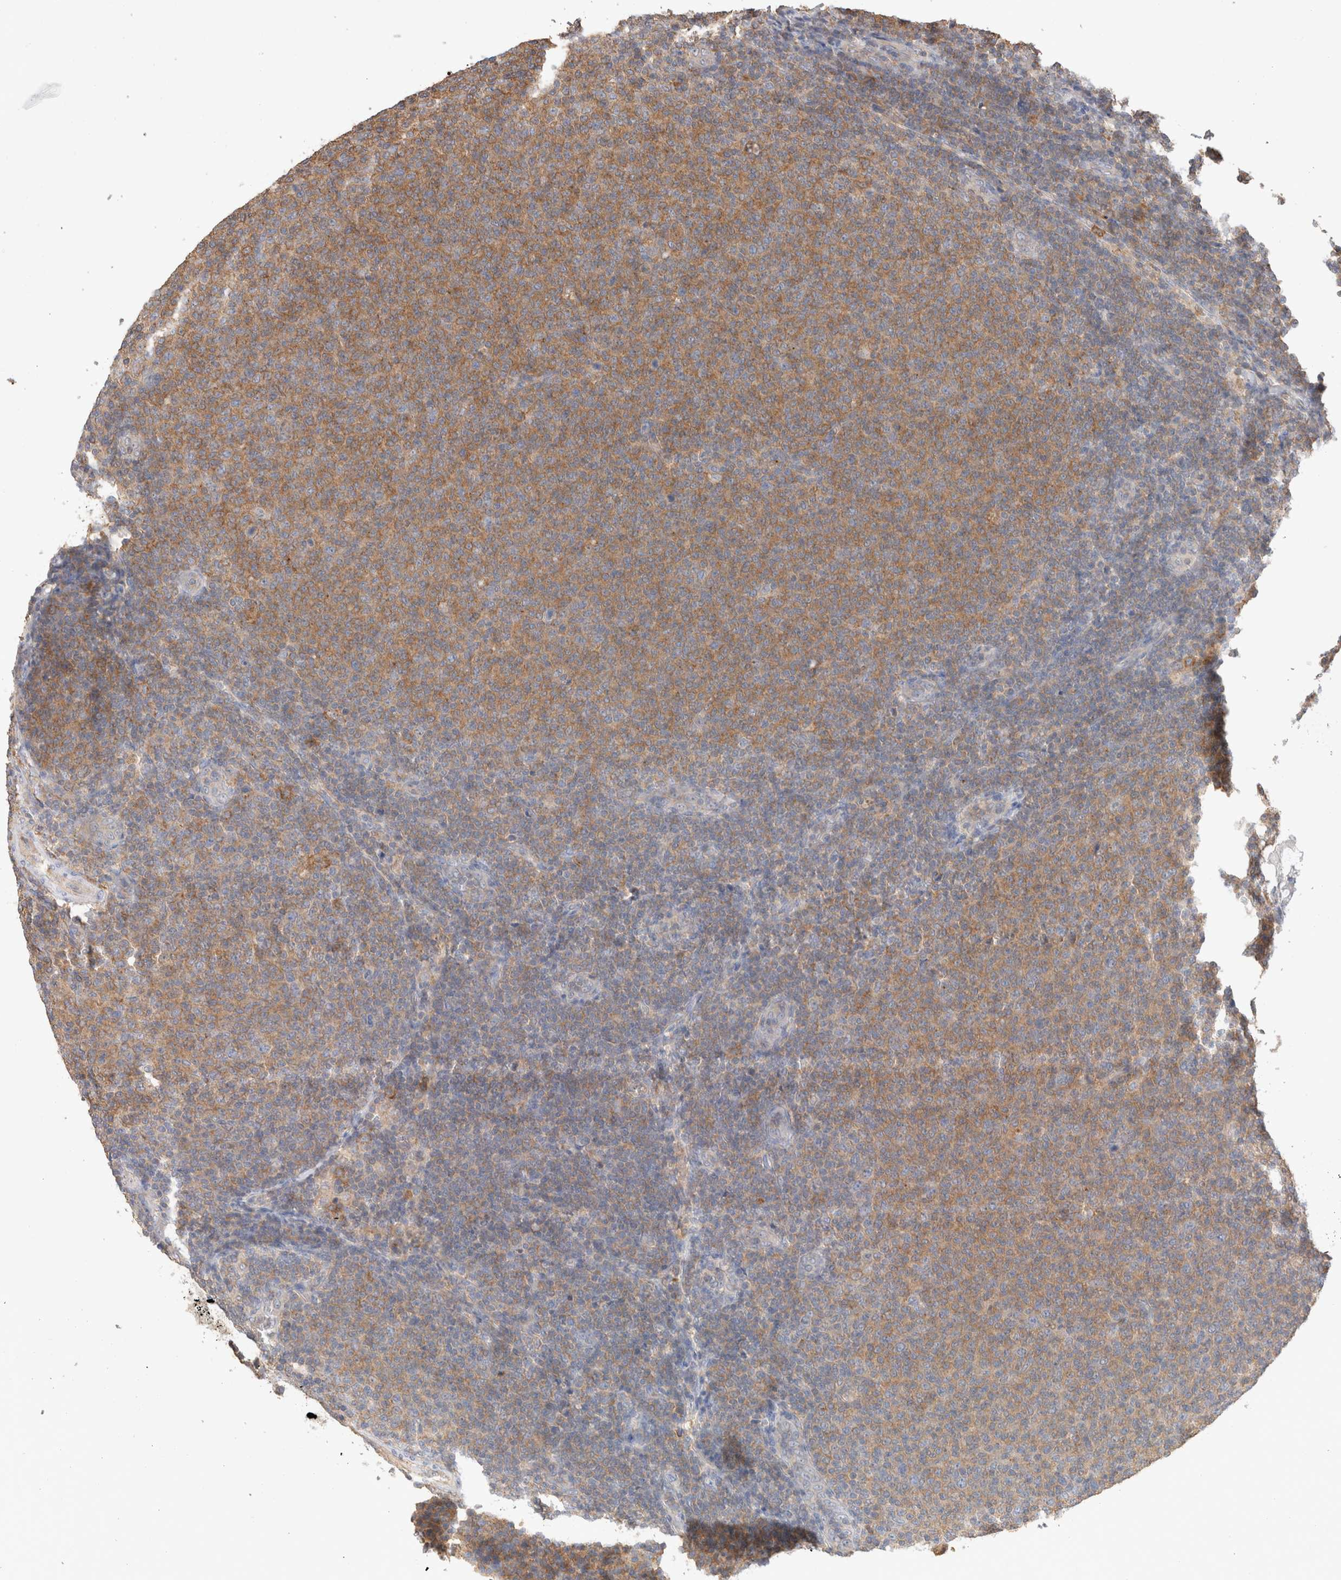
{"staining": {"intensity": "moderate", "quantity": "25%-75%", "location": "cytoplasmic/membranous"}, "tissue": "lymphoma", "cell_type": "Tumor cells", "image_type": "cancer", "snomed": [{"axis": "morphology", "description": "Malignant lymphoma, non-Hodgkin's type, Low grade"}, {"axis": "topography", "description": "Lymph node"}], "caption": "Low-grade malignant lymphoma, non-Hodgkin's type stained for a protein reveals moderate cytoplasmic/membranous positivity in tumor cells.", "gene": "CFAP418", "patient": {"sex": "male", "age": 66}}